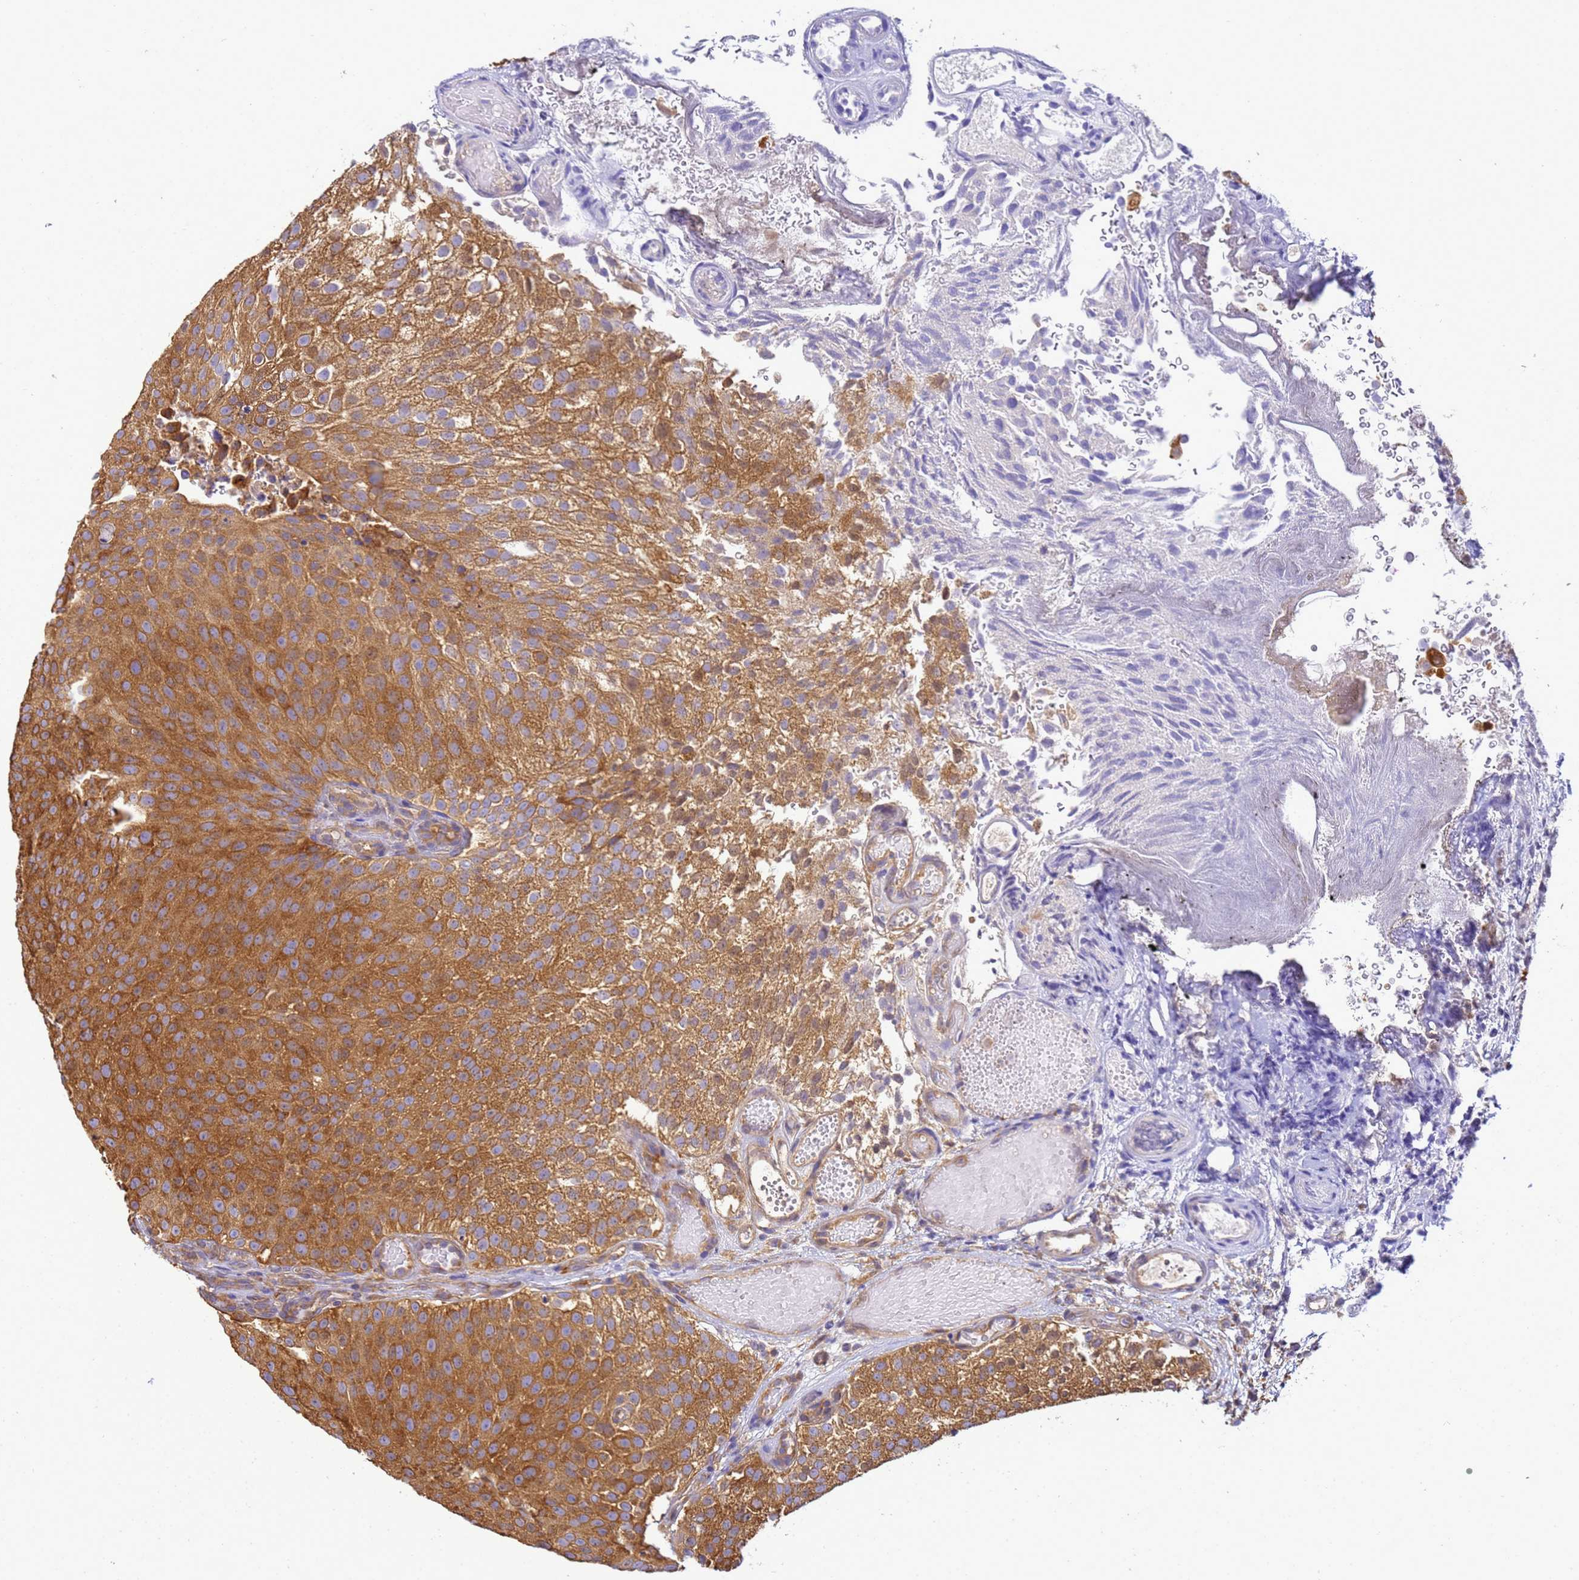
{"staining": {"intensity": "moderate", "quantity": ">75%", "location": "cytoplasmic/membranous"}, "tissue": "urothelial cancer", "cell_type": "Tumor cells", "image_type": "cancer", "snomed": [{"axis": "morphology", "description": "Urothelial carcinoma, Low grade"}, {"axis": "topography", "description": "Urinary bladder"}], "caption": "Immunohistochemistry histopathology image of urothelial cancer stained for a protein (brown), which shows medium levels of moderate cytoplasmic/membranous positivity in approximately >75% of tumor cells.", "gene": "NARS1", "patient": {"sex": "male", "age": 78}}